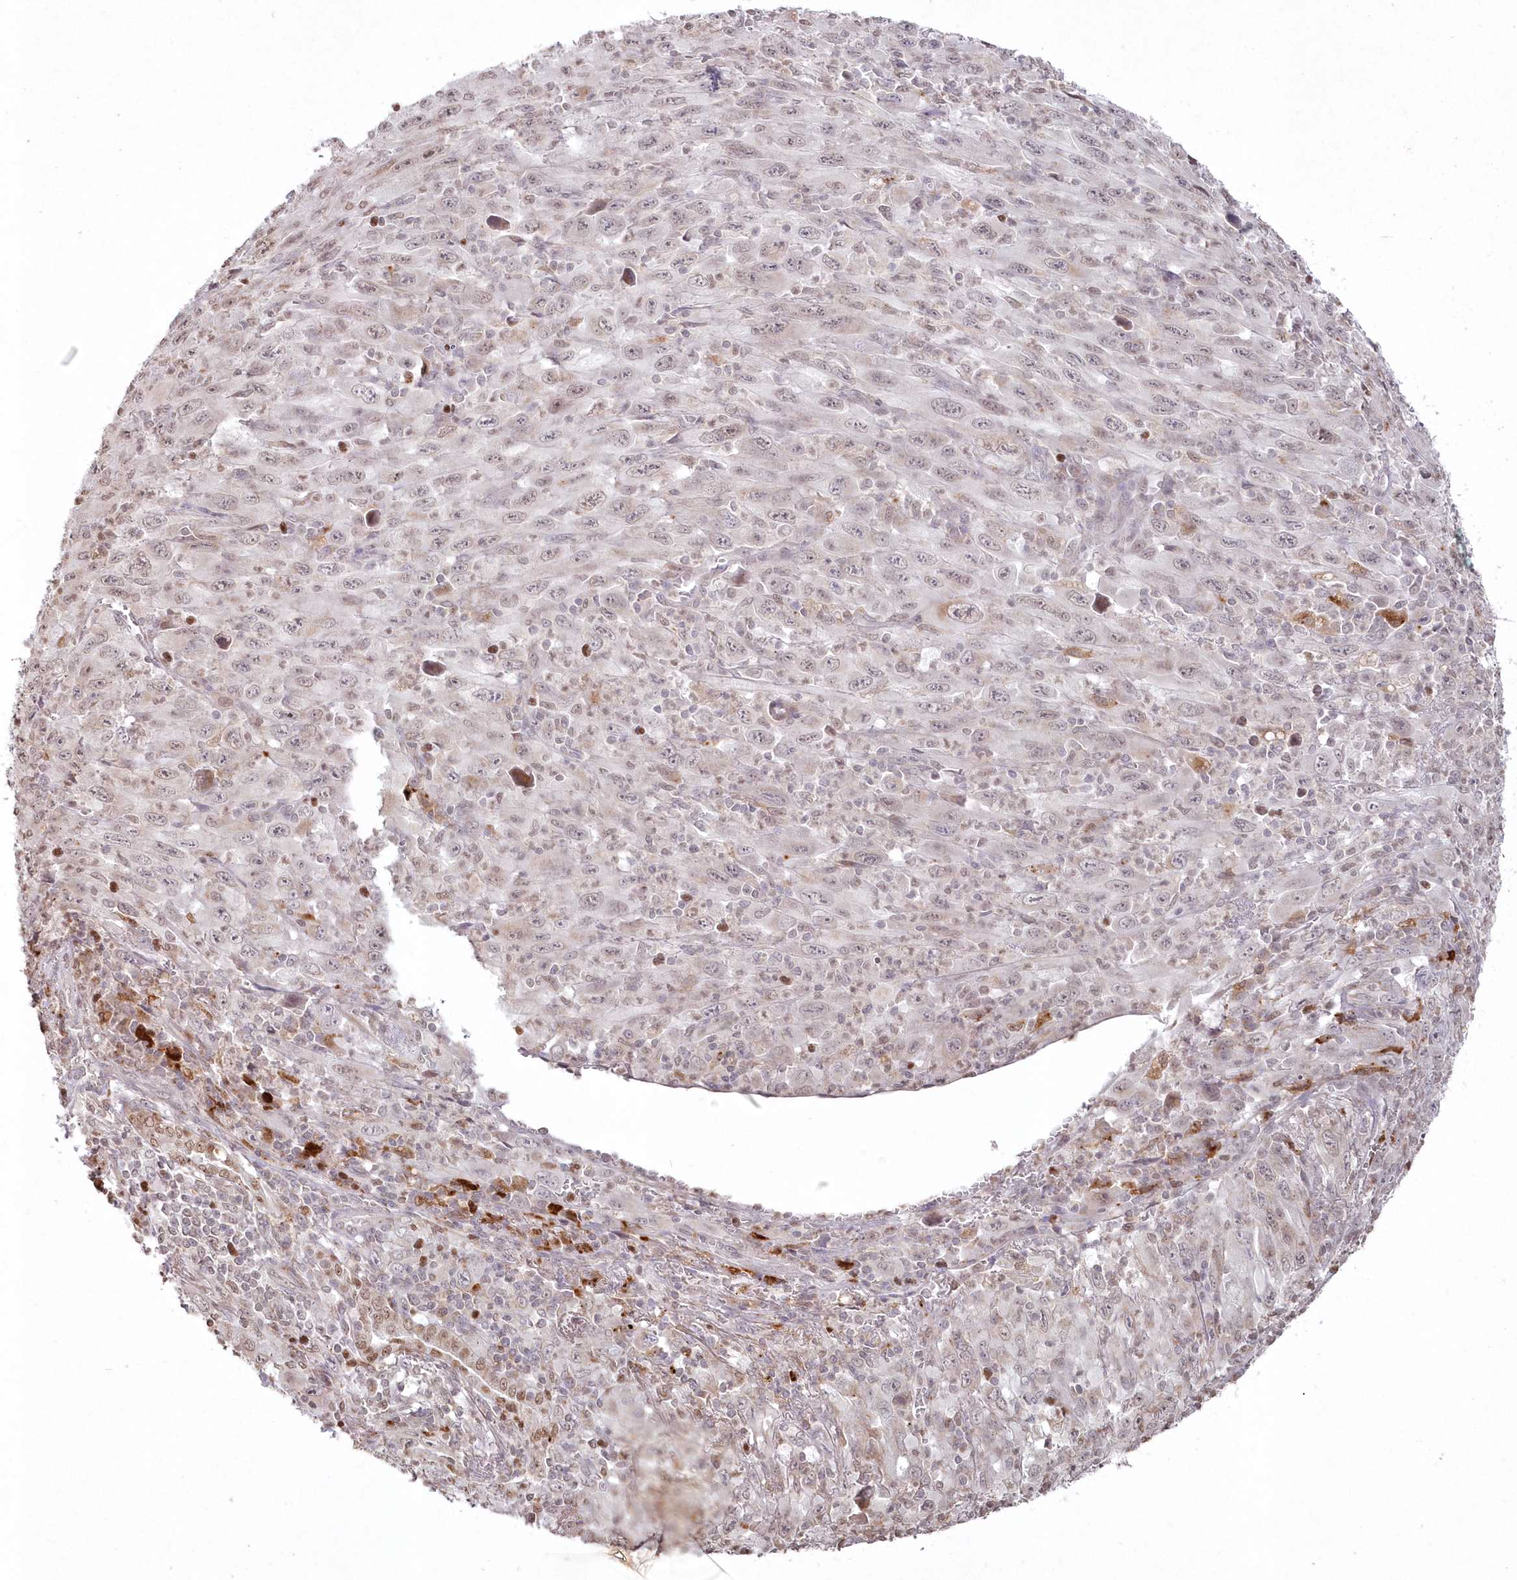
{"staining": {"intensity": "weak", "quantity": "25%-75%", "location": "nuclear"}, "tissue": "melanoma", "cell_type": "Tumor cells", "image_type": "cancer", "snomed": [{"axis": "morphology", "description": "Malignant melanoma, Metastatic site"}, {"axis": "topography", "description": "Skin"}], "caption": "The immunohistochemical stain shows weak nuclear positivity in tumor cells of malignant melanoma (metastatic site) tissue. (Brightfield microscopy of DAB IHC at high magnification).", "gene": "ARSB", "patient": {"sex": "female", "age": 56}}